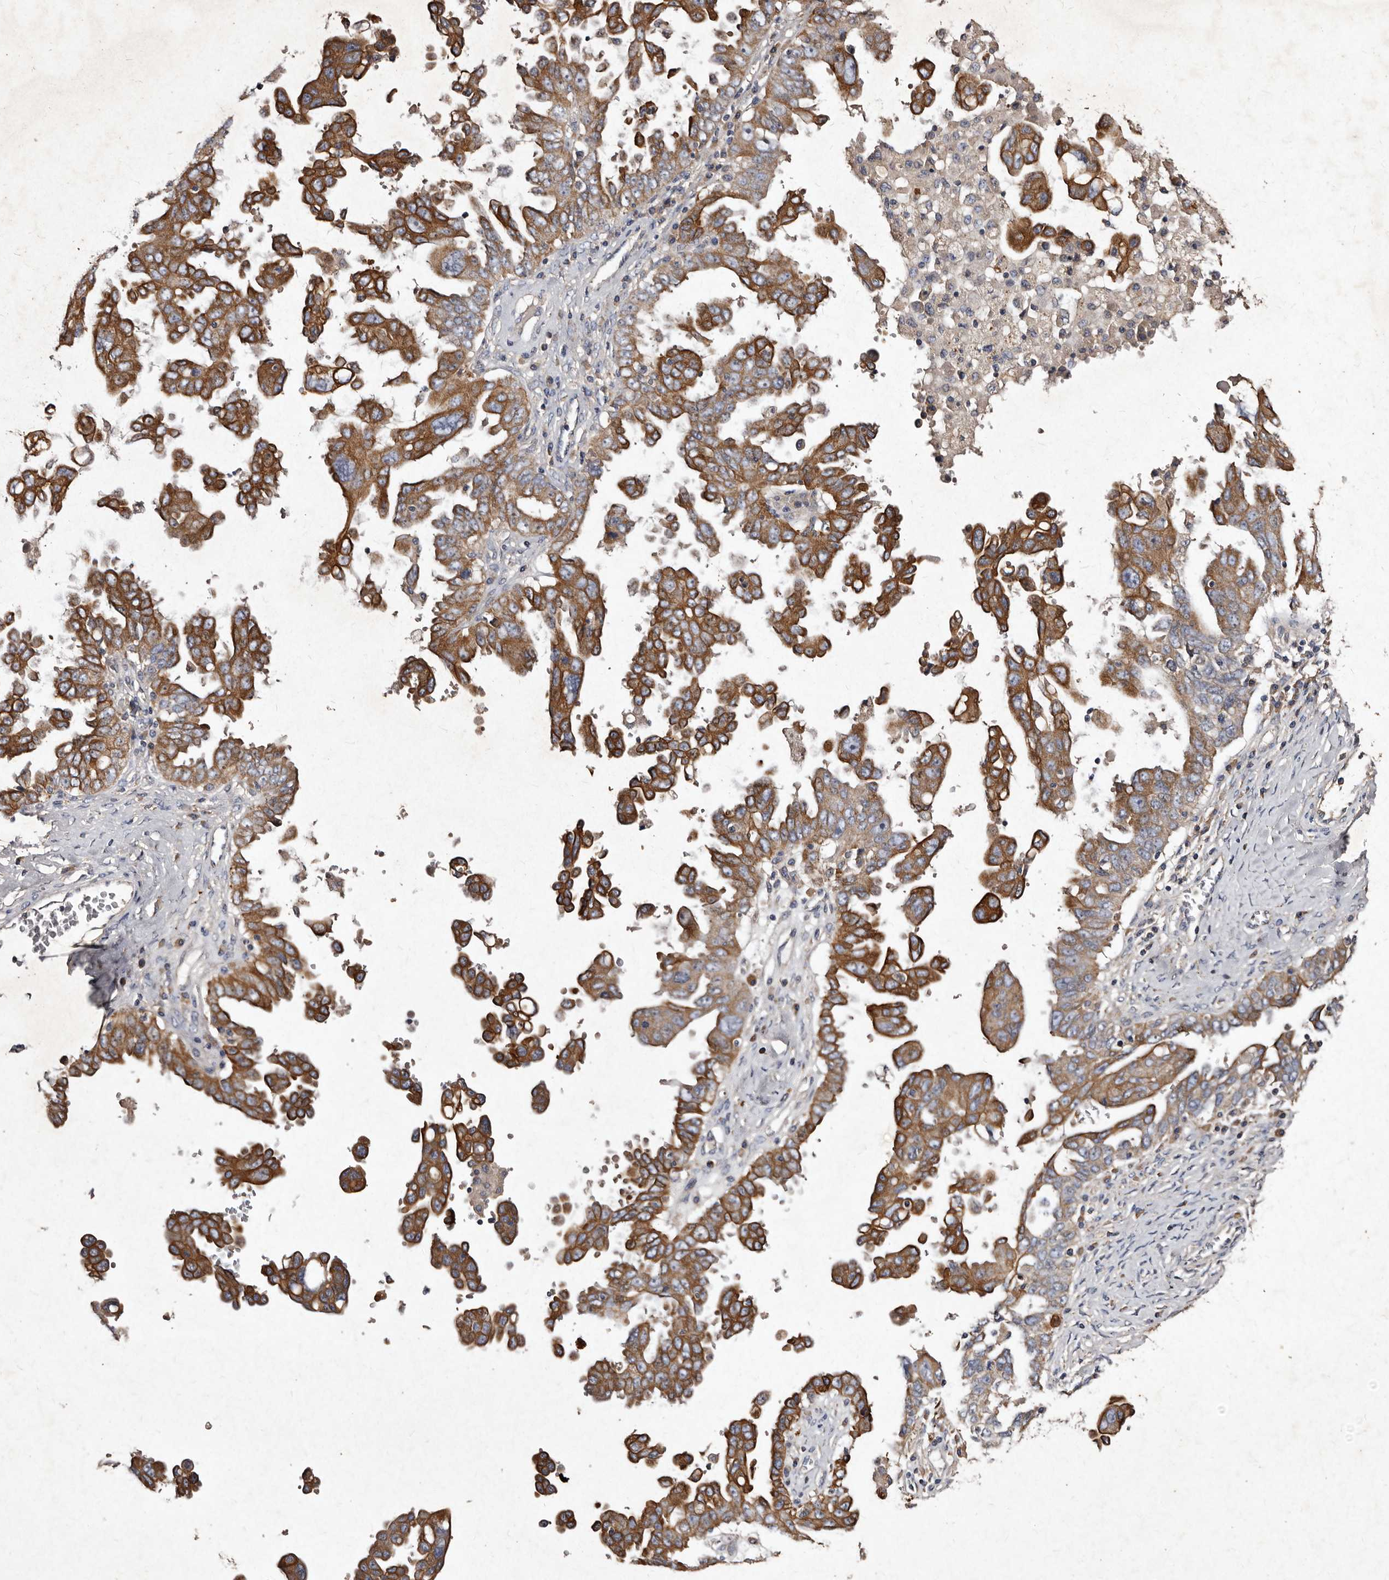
{"staining": {"intensity": "strong", "quantity": ">75%", "location": "cytoplasmic/membranous"}, "tissue": "ovarian cancer", "cell_type": "Tumor cells", "image_type": "cancer", "snomed": [{"axis": "morphology", "description": "Carcinoma, endometroid"}, {"axis": "topography", "description": "Ovary"}], "caption": "IHC photomicrograph of human endometroid carcinoma (ovarian) stained for a protein (brown), which exhibits high levels of strong cytoplasmic/membranous staining in about >75% of tumor cells.", "gene": "TFB1M", "patient": {"sex": "female", "age": 62}}